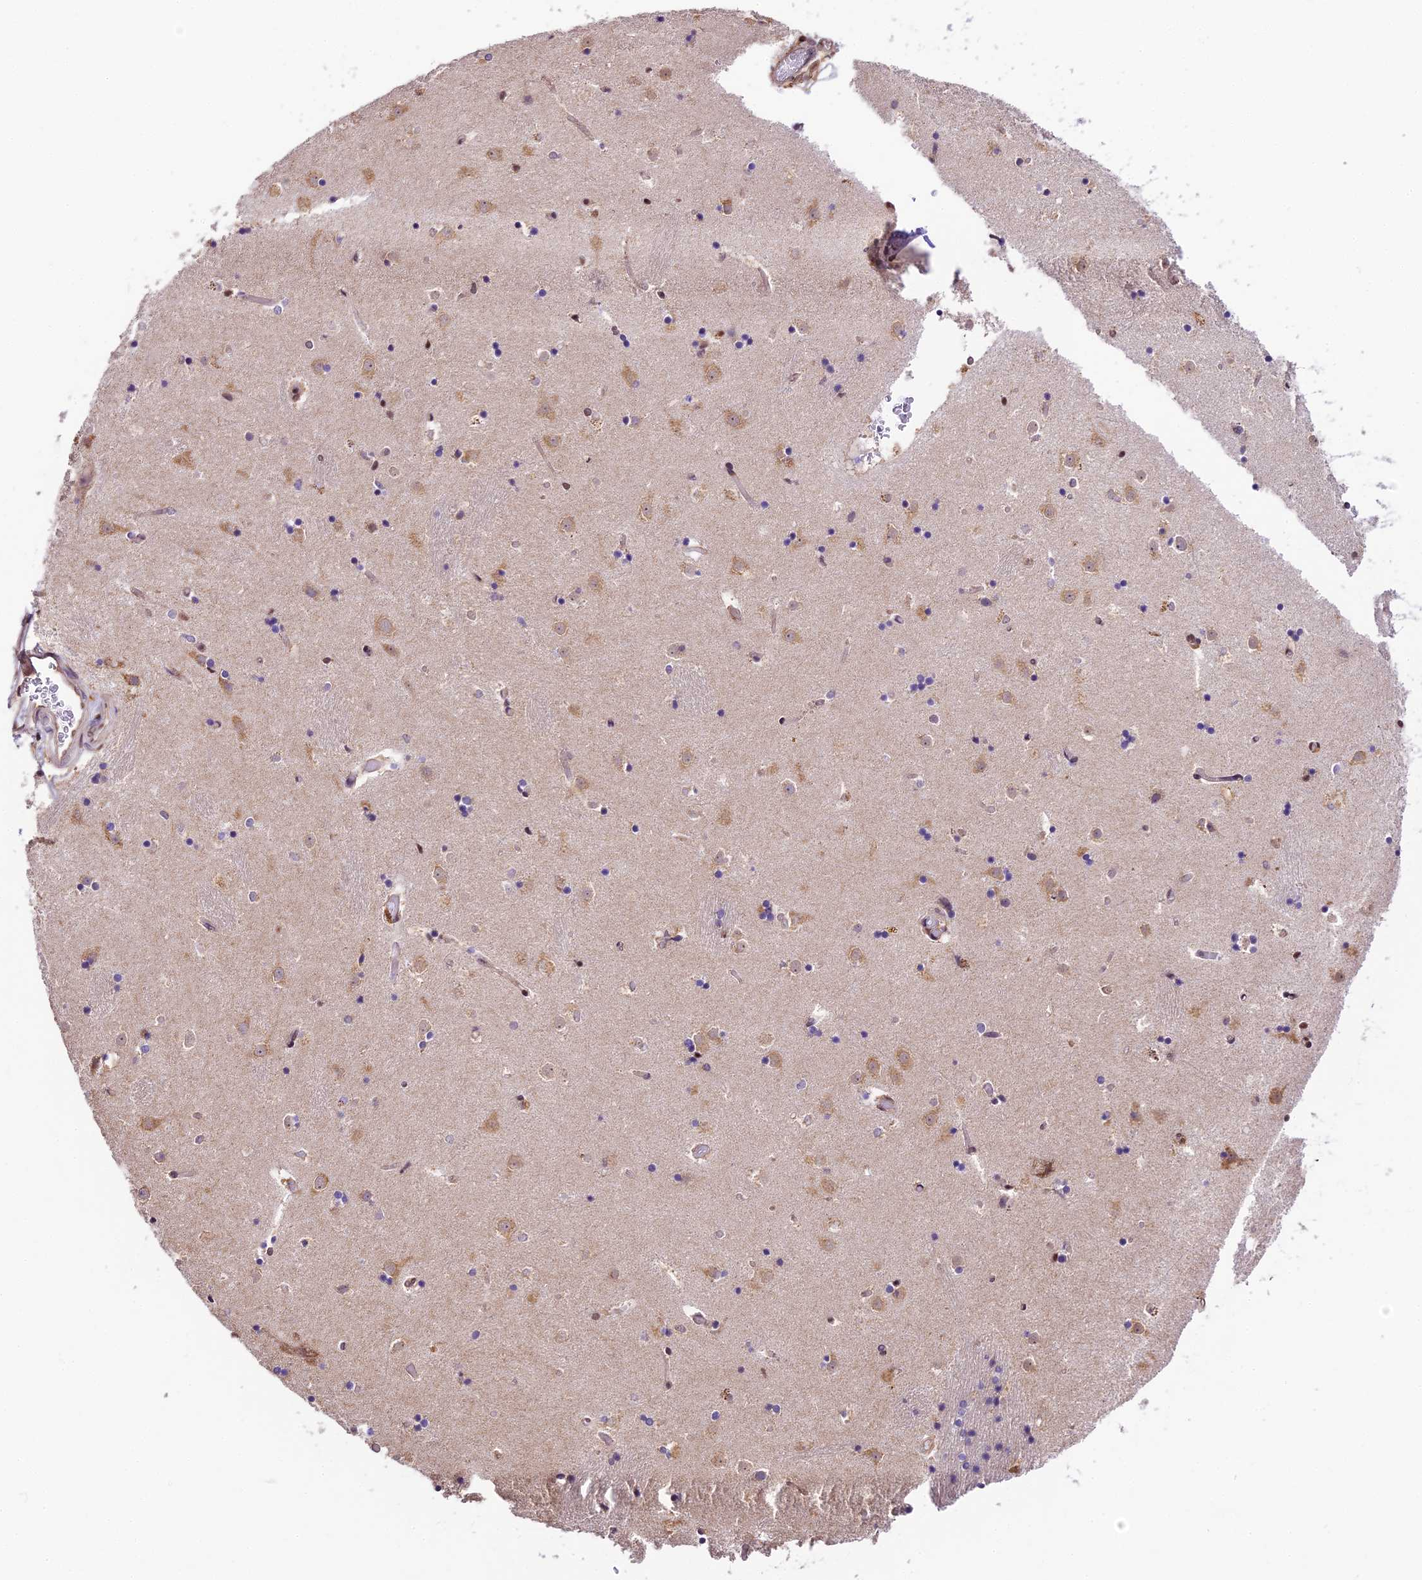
{"staining": {"intensity": "negative", "quantity": "none", "location": "none"}, "tissue": "caudate", "cell_type": "Glial cells", "image_type": "normal", "snomed": [{"axis": "morphology", "description": "Normal tissue, NOS"}, {"axis": "topography", "description": "Lateral ventricle wall"}], "caption": "IHC of normal caudate demonstrates no positivity in glial cells. (DAB immunohistochemistry with hematoxylin counter stain).", "gene": "TRIM22", "patient": {"sex": "female", "age": 52}}